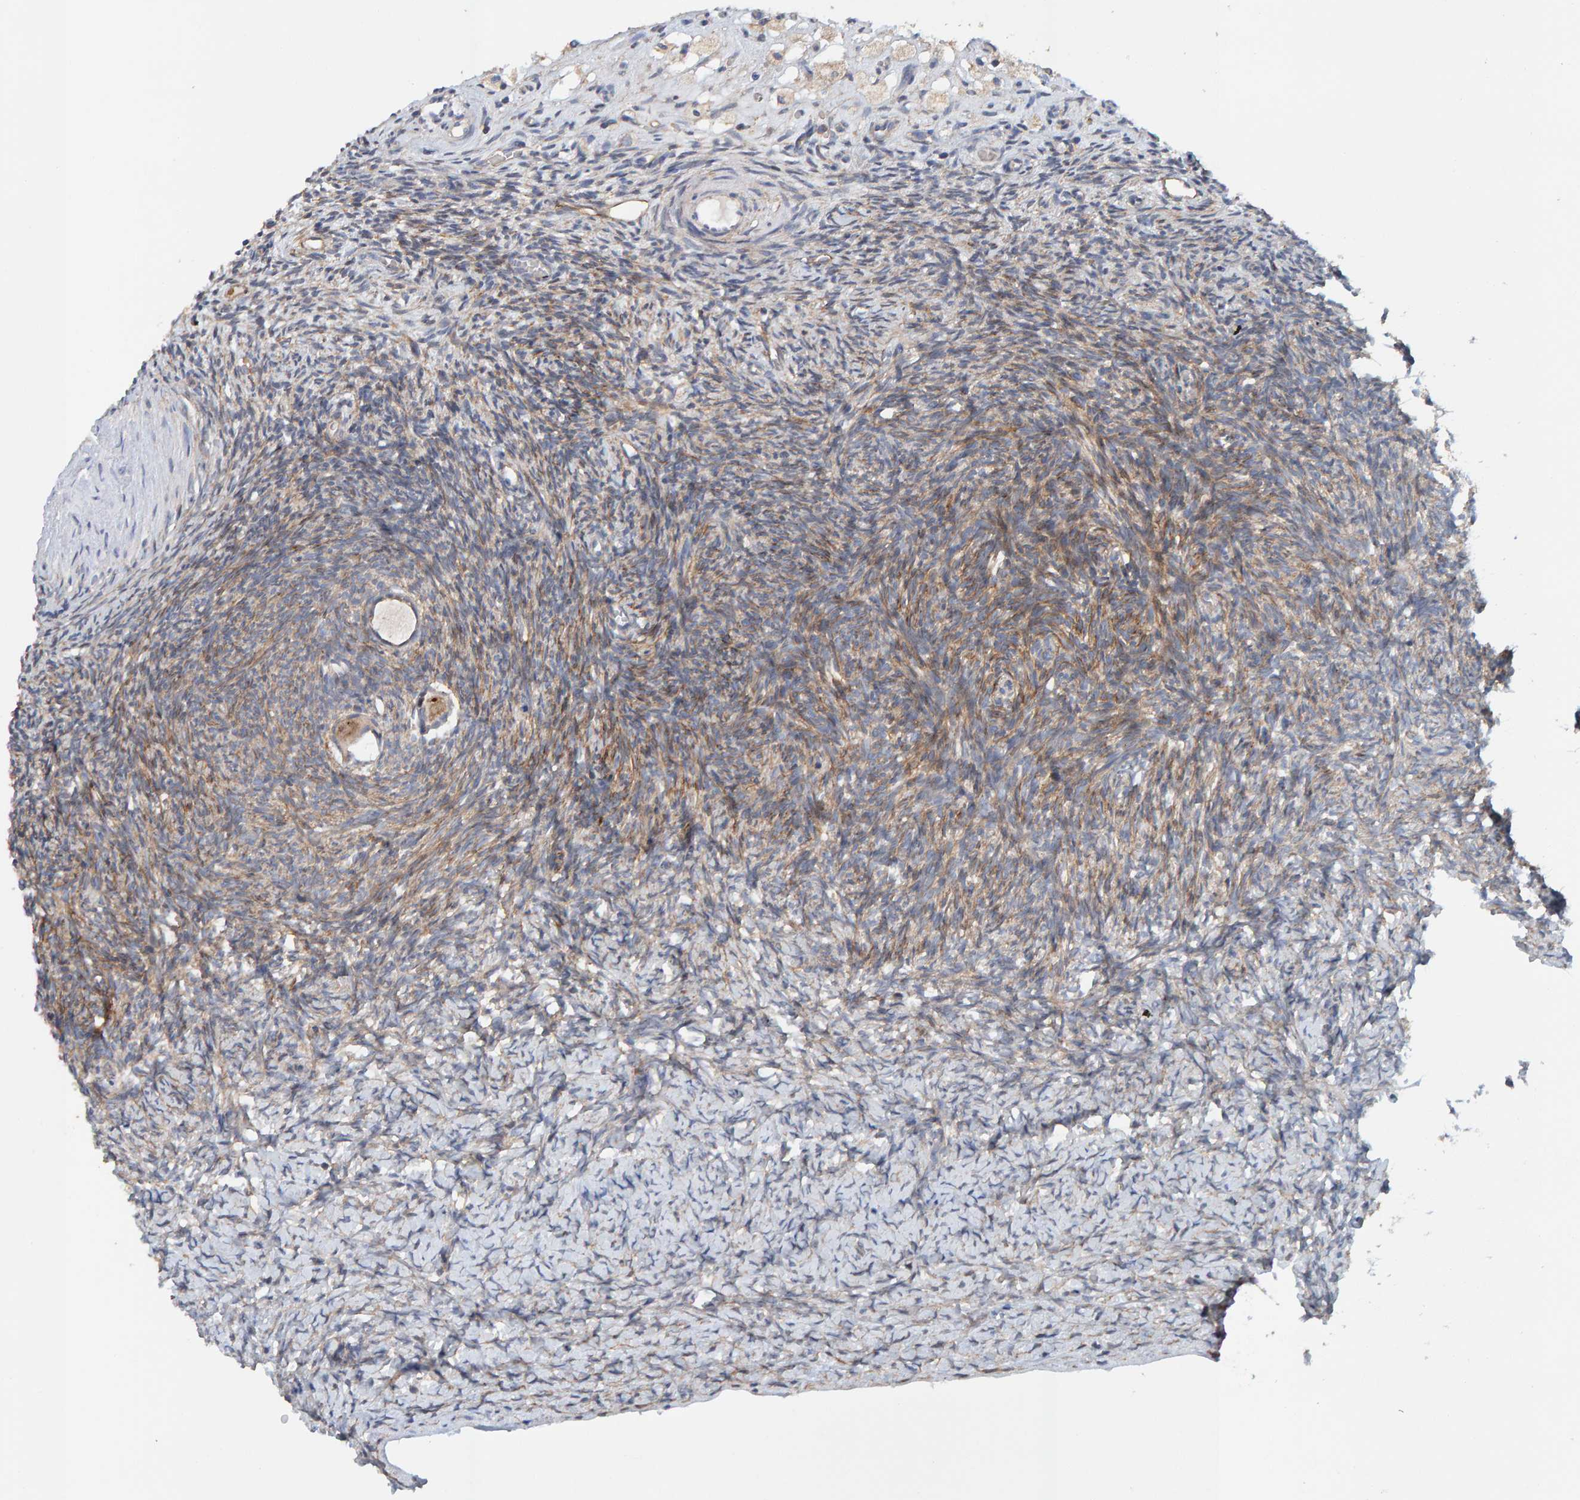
{"staining": {"intensity": "moderate", "quantity": "25%-75%", "location": "cytoplasmic/membranous"}, "tissue": "ovary", "cell_type": "Follicle cells", "image_type": "normal", "snomed": [{"axis": "morphology", "description": "Normal tissue, NOS"}, {"axis": "topography", "description": "Ovary"}], "caption": "The histopathology image reveals immunohistochemical staining of benign ovary. There is moderate cytoplasmic/membranous positivity is identified in about 25%-75% of follicle cells. (Brightfield microscopy of DAB IHC at high magnification).", "gene": "RGP1", "patient": {"sex": "female", "age": 34}}